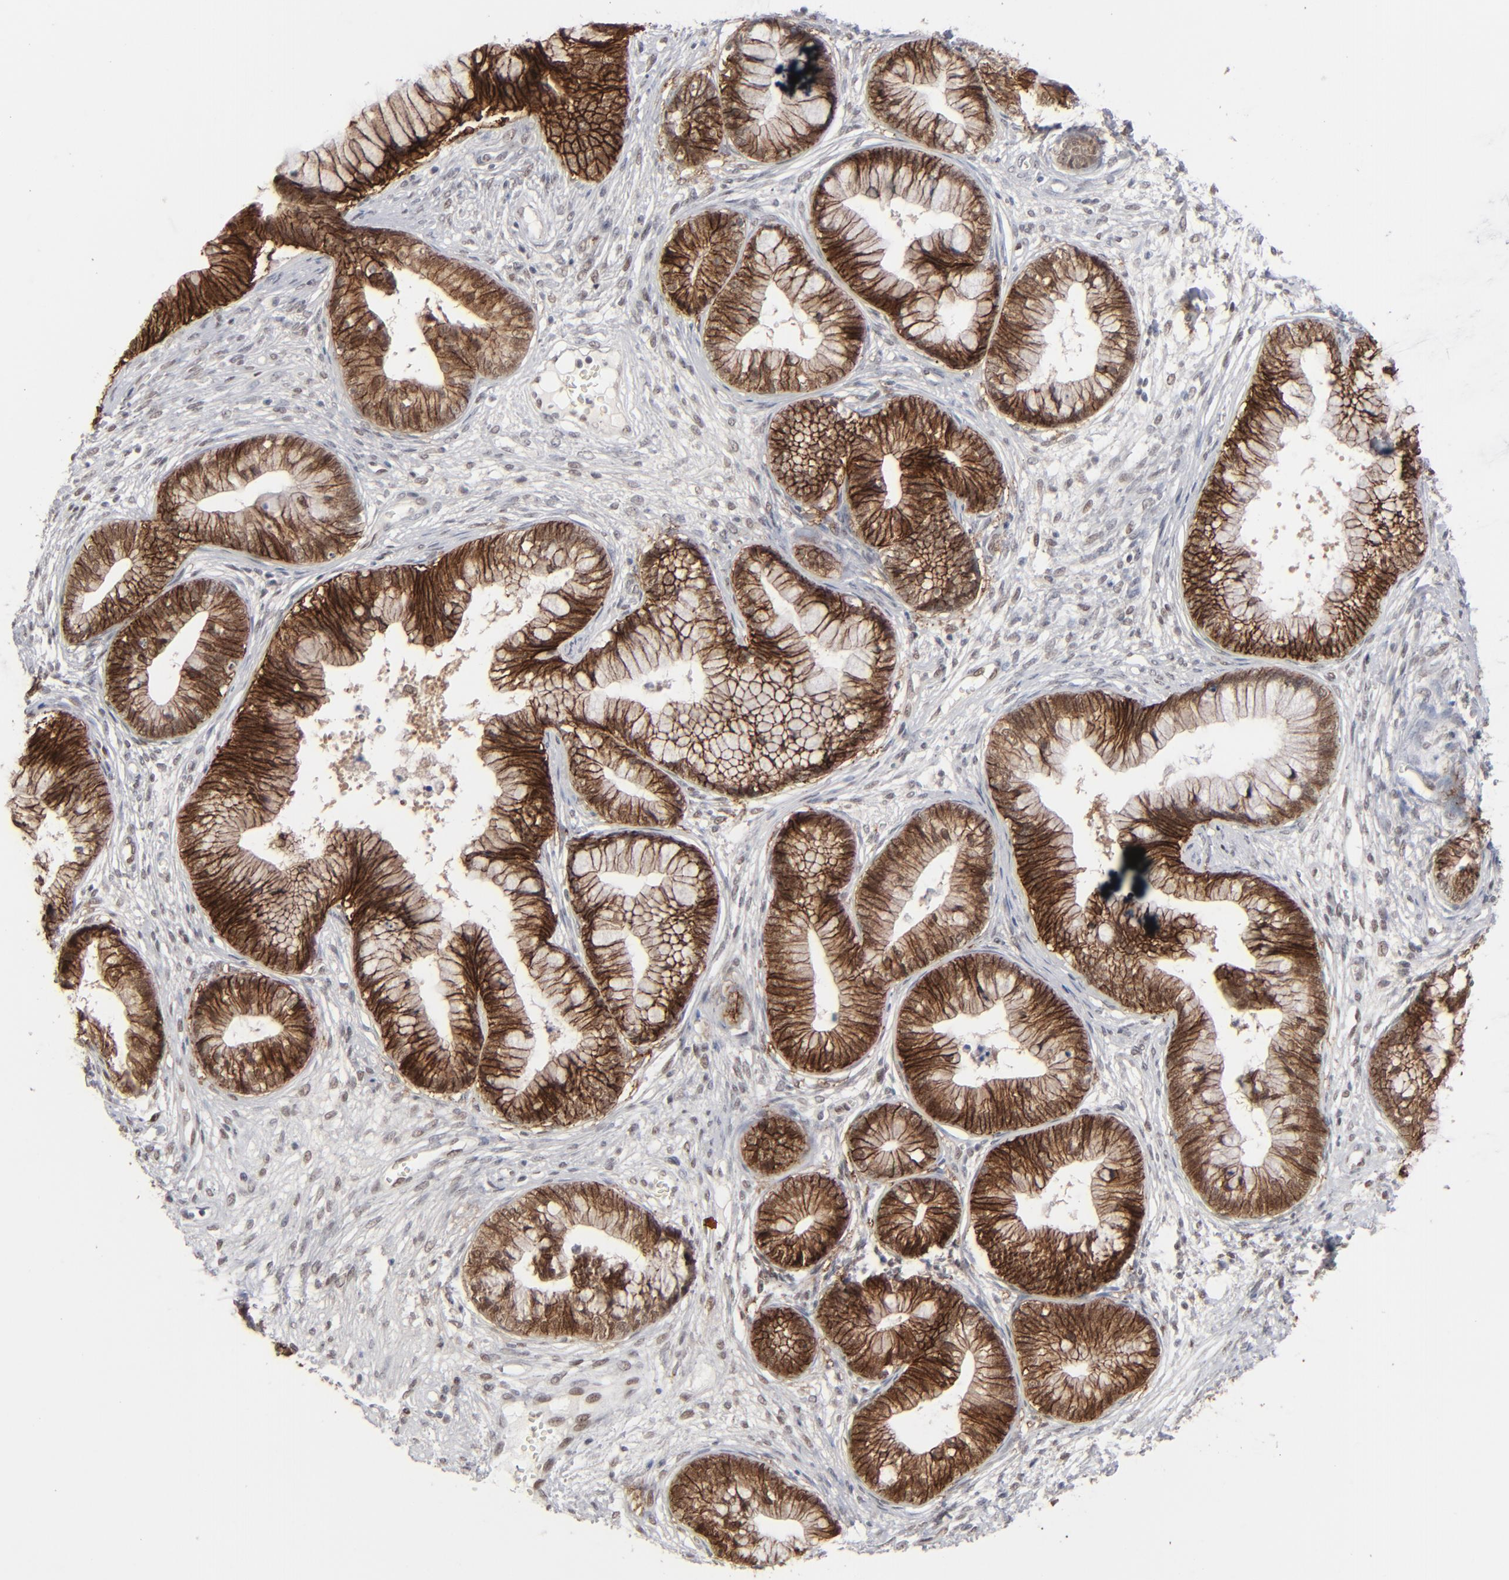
{"staining": {"intensity": "strong", "quantity": ">75%", "location": "cytoplasmic/membranous"}, "tissue": "cervical cancer", "cell_type": "Tumor cells", "image_type": "cancer", "snomed": [{"axis": "morphology", "description": "Adenocarcinoma, NOS"}, {"axis": "topography", "description": "Cervix"}], "caption": "Immunohistochemical staining of adenocarcinoma (cervical) reveals high levels of strong cytoplasmic/membranous positivity in approximately >75% of tumor cells.", "gene": "IRF9", "patient": {"sex": "female", "age": 44}}